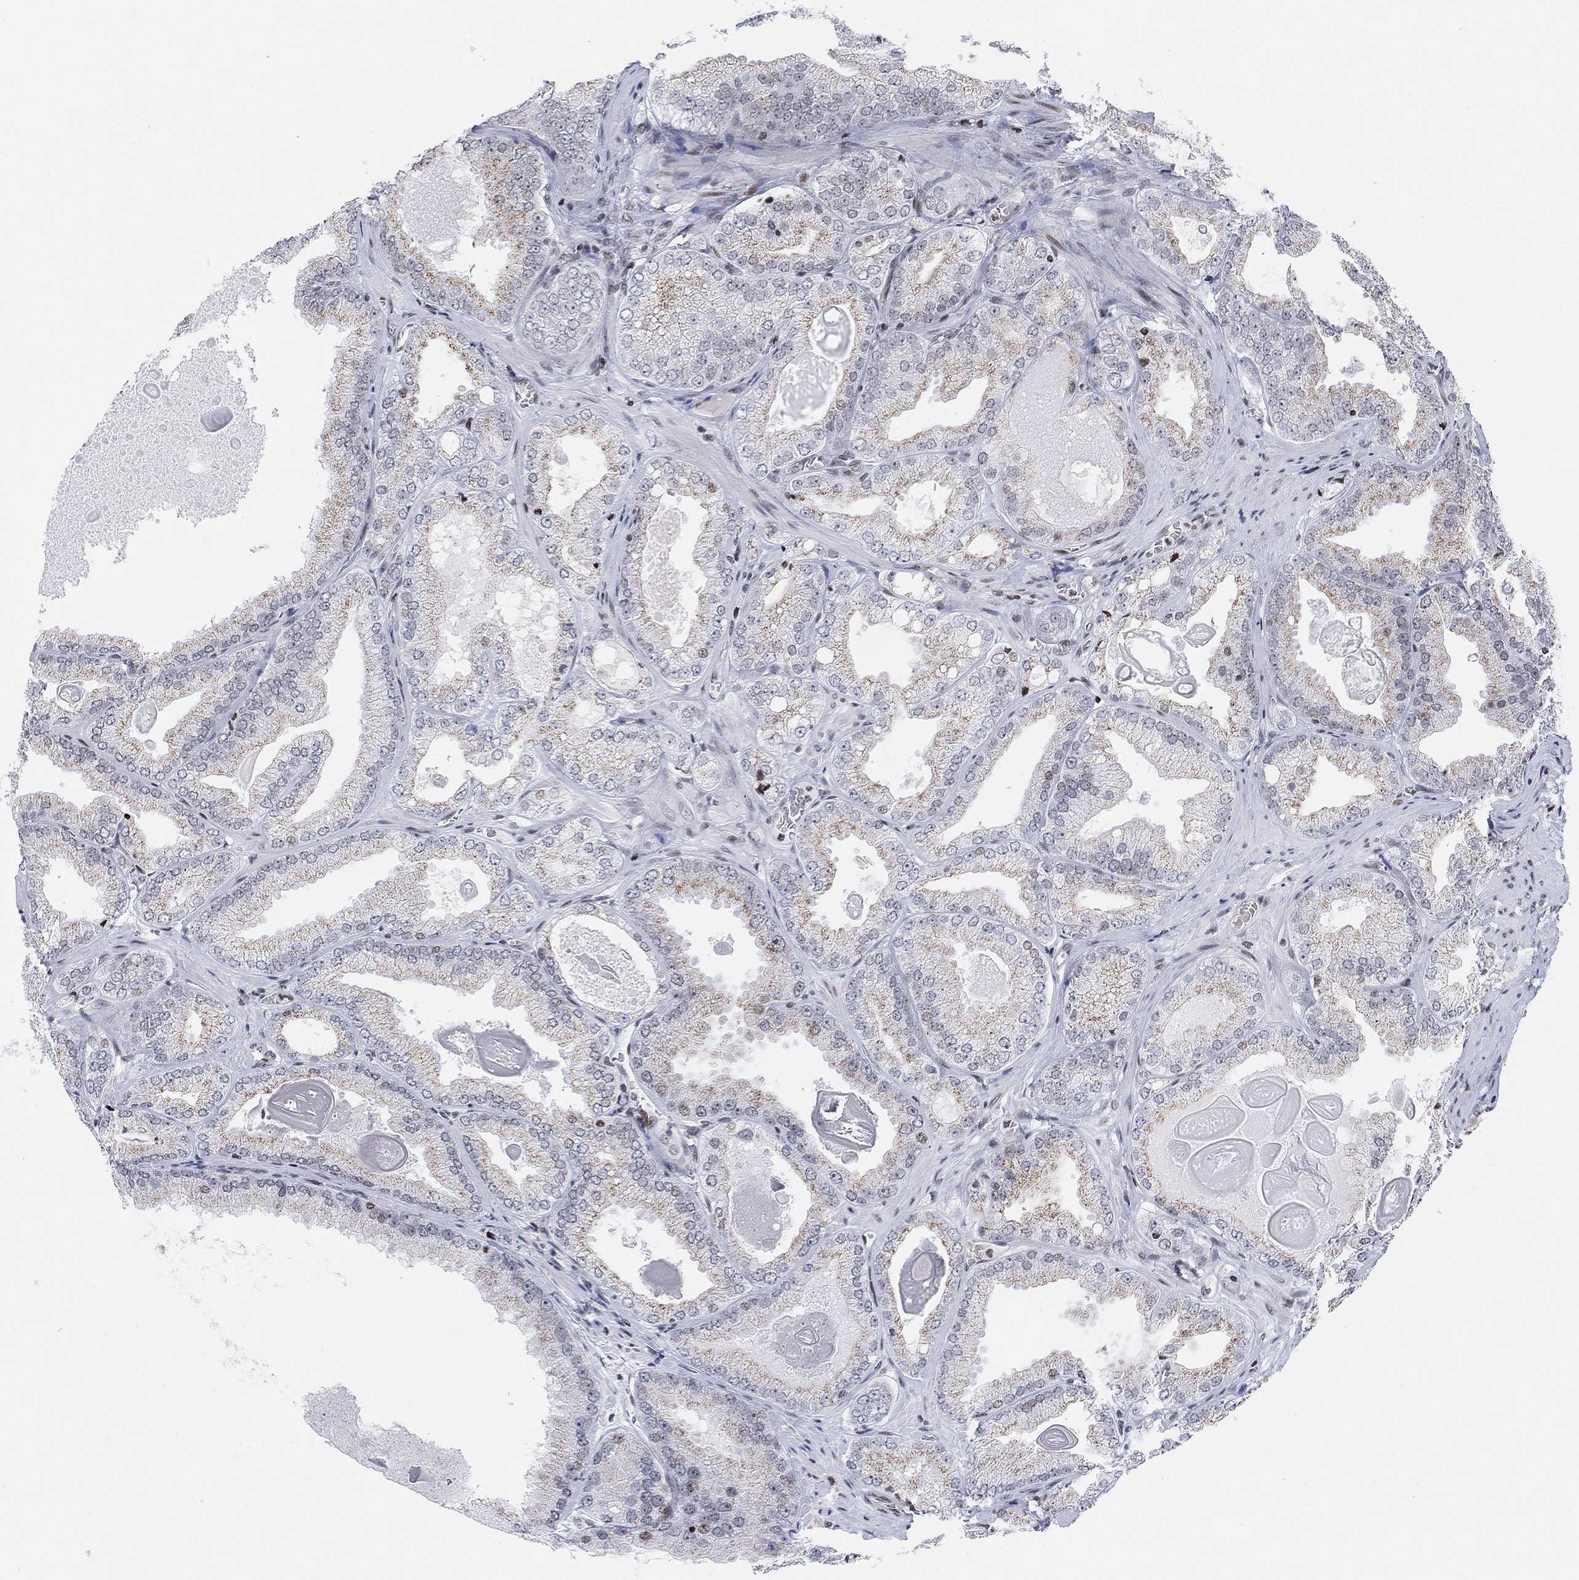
{"staining": {"intensity": "moderate", "quantity": "<25%", "location": "cytoplasmic/membranous,nuclear"}, "tissue": "prostate cancer", "cell_type": "Tumor cells", "image_type": "cancer", "snomed": [{"axis": "morphology", "description": "Adenocarcinoma, Low grade"}, {"axis": "topography", "description": "Prostate"}], "caption": "Immunohistochemical staining of human prostate adenocarcinoma (low-grade) demonstrates low levels of moderate cytoplasmic/membranous and nuclear protein expression in about <25% of tumor cells.", "gene": "ABHD14A", "patient": {"sex": "male", "age": 72}}